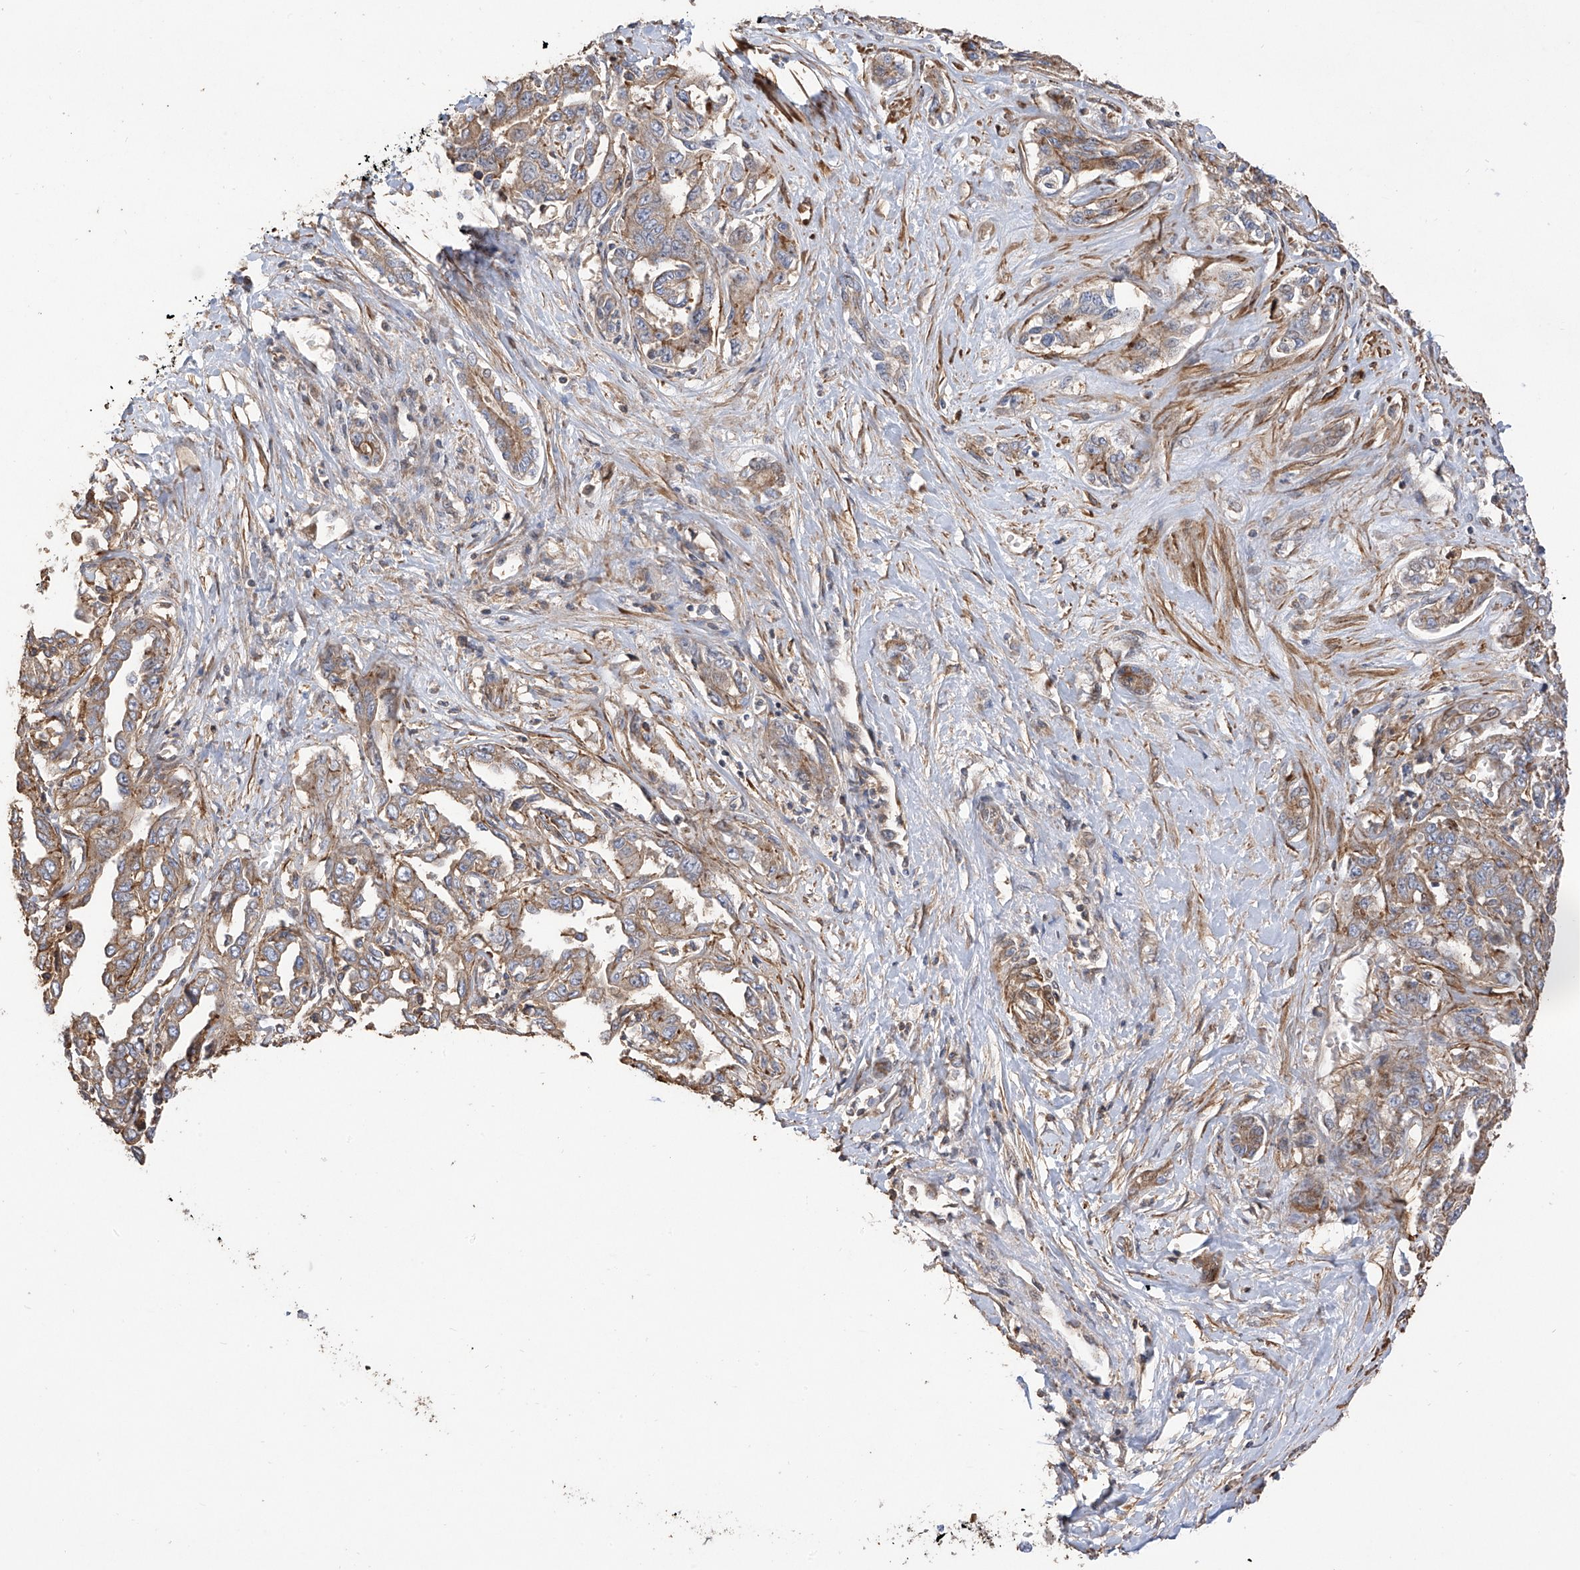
{"staining": {"intensity": "moderate", "quantity": "<25%", "location": "cytoplasmic/membranous"}, "tissue": "liver cancer", "cell_type": "Tumor cells", "image_type": "cancer", "snomed": [{"axis": "morphology", "description": "Cholangiocarcinoma"}, {"axis": "topography", "description": "Liver"}], "caption": "This is an image of immunohistochemistry (IHC) staining of liver cancer, which shows moderate staining in the cytoplasmic/membranous of tumor cells.", "gene": "SLC43A3", "patient": {"sex": "male", "age": 59}}